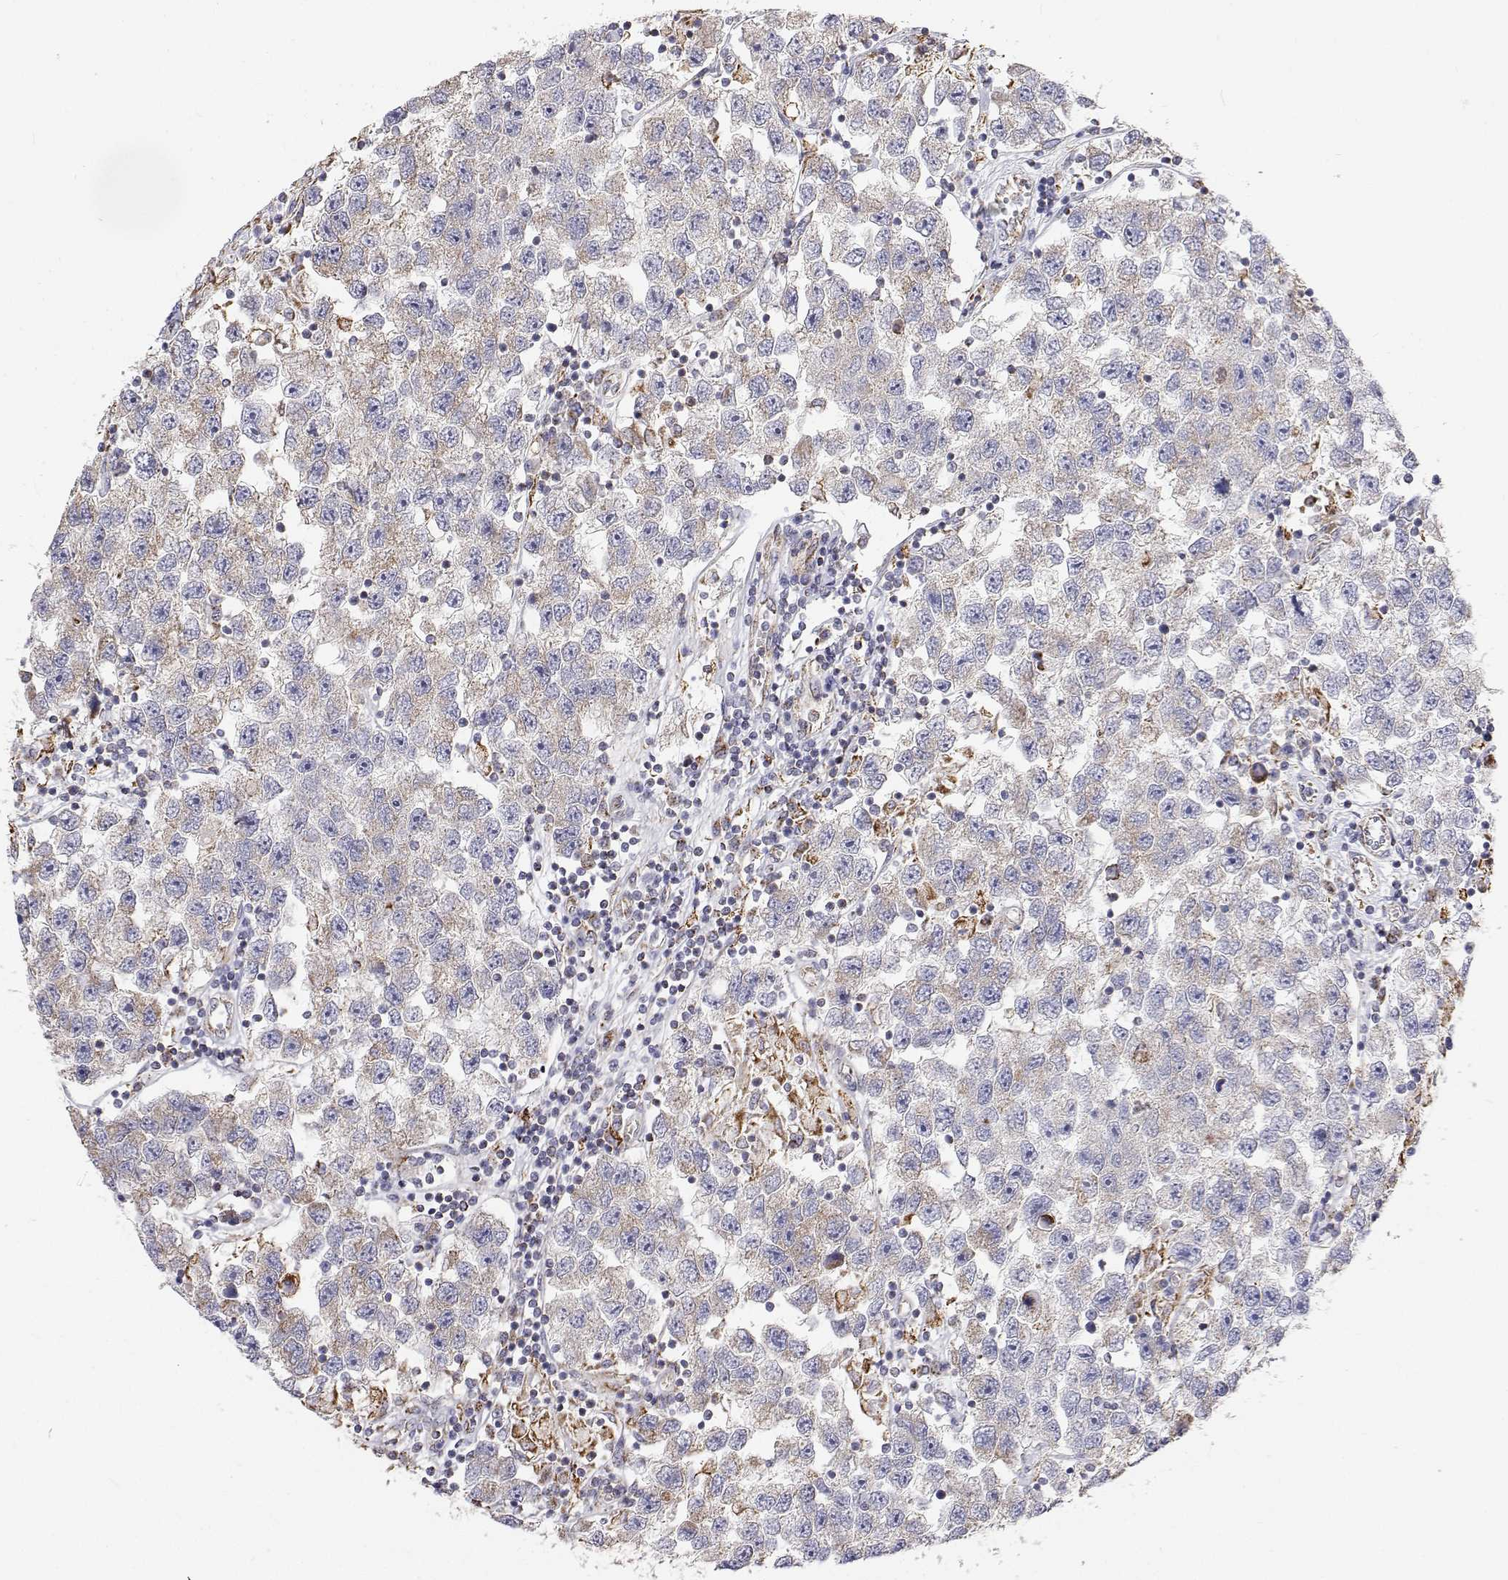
{"staining": {"intensity": "weak", "quantity": "<25%", "location": "cytoplasmic/membranous"}, "tissue": "testis cancer", "cell_type": "Tumor cells", "image_type": "cancer", "snomed": [{"axis": "morphology", "description": "Seminoma, NOS"}, {"axis": "topography", "description": "Testis"}], "caption": "A micrograph of human testis cancer is negative for staining in tumor cells. (DAB (3,3'-diaminobenzidine) immunohistochemistry (IHC) with hematoxylin counter stain).", "gene": "SPICE1", "patient": {"sex": "male", "age": 26}}